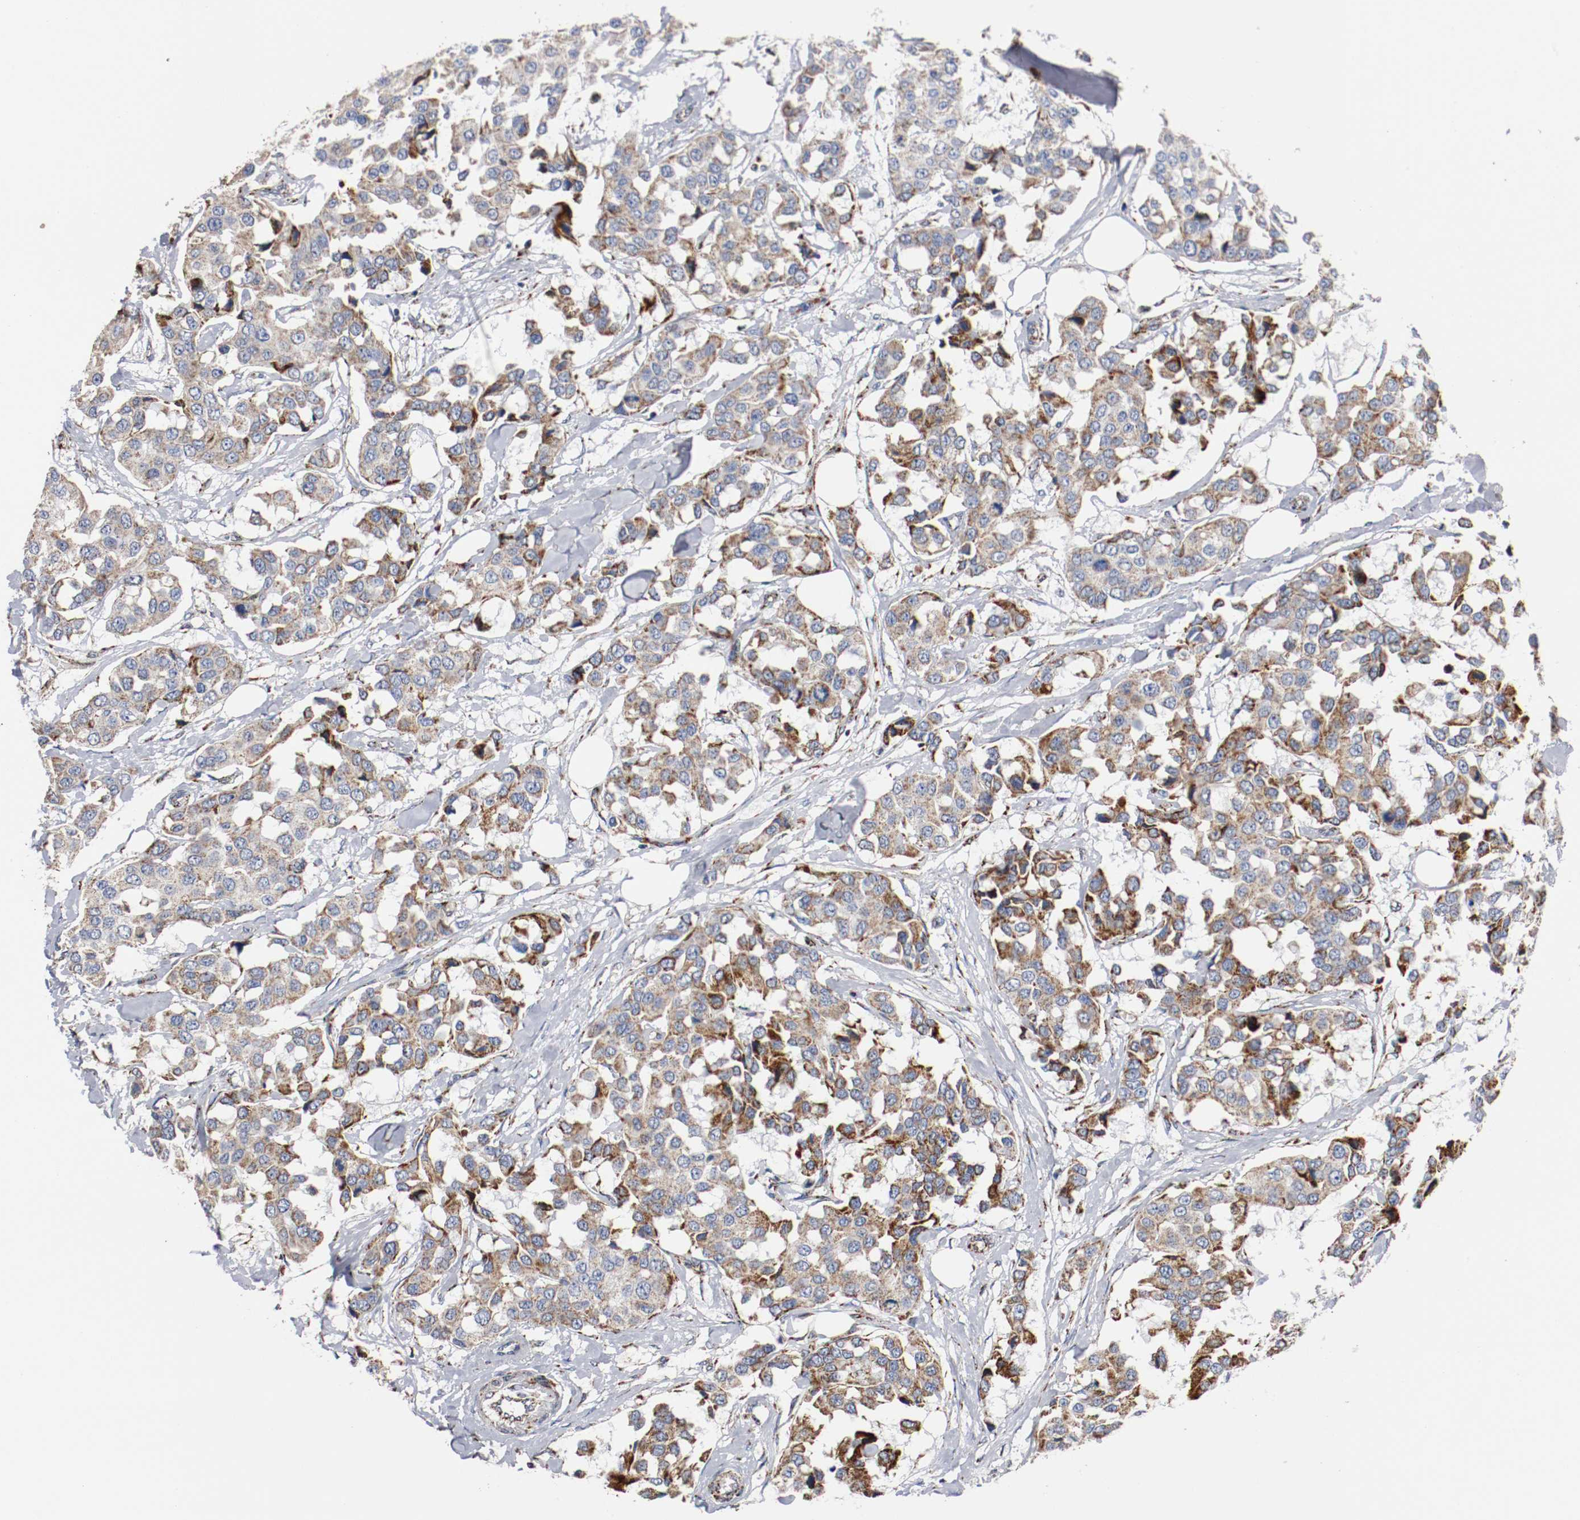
{"staining": {"intensity": "strong", "quantity": ">75%", "location": "cytoplasmic/membranous"}, "tissue": "breast cancer", "cell_type": "Tumor cells", "image_type": "cancer", "snomed": [{"axis": "morphology", "description": "Duct carcinoma"}, {"axis": "topography", "description": "Breast"}], "caption": "Immunohistochemical staining of human intraductal carcinoma (breast) shows strong cytoplasmic/membranous protein expression in approximately >75% of tumor cells.", "gene": "TUBD1", "patient": {"sex": "female", "age": 80}}